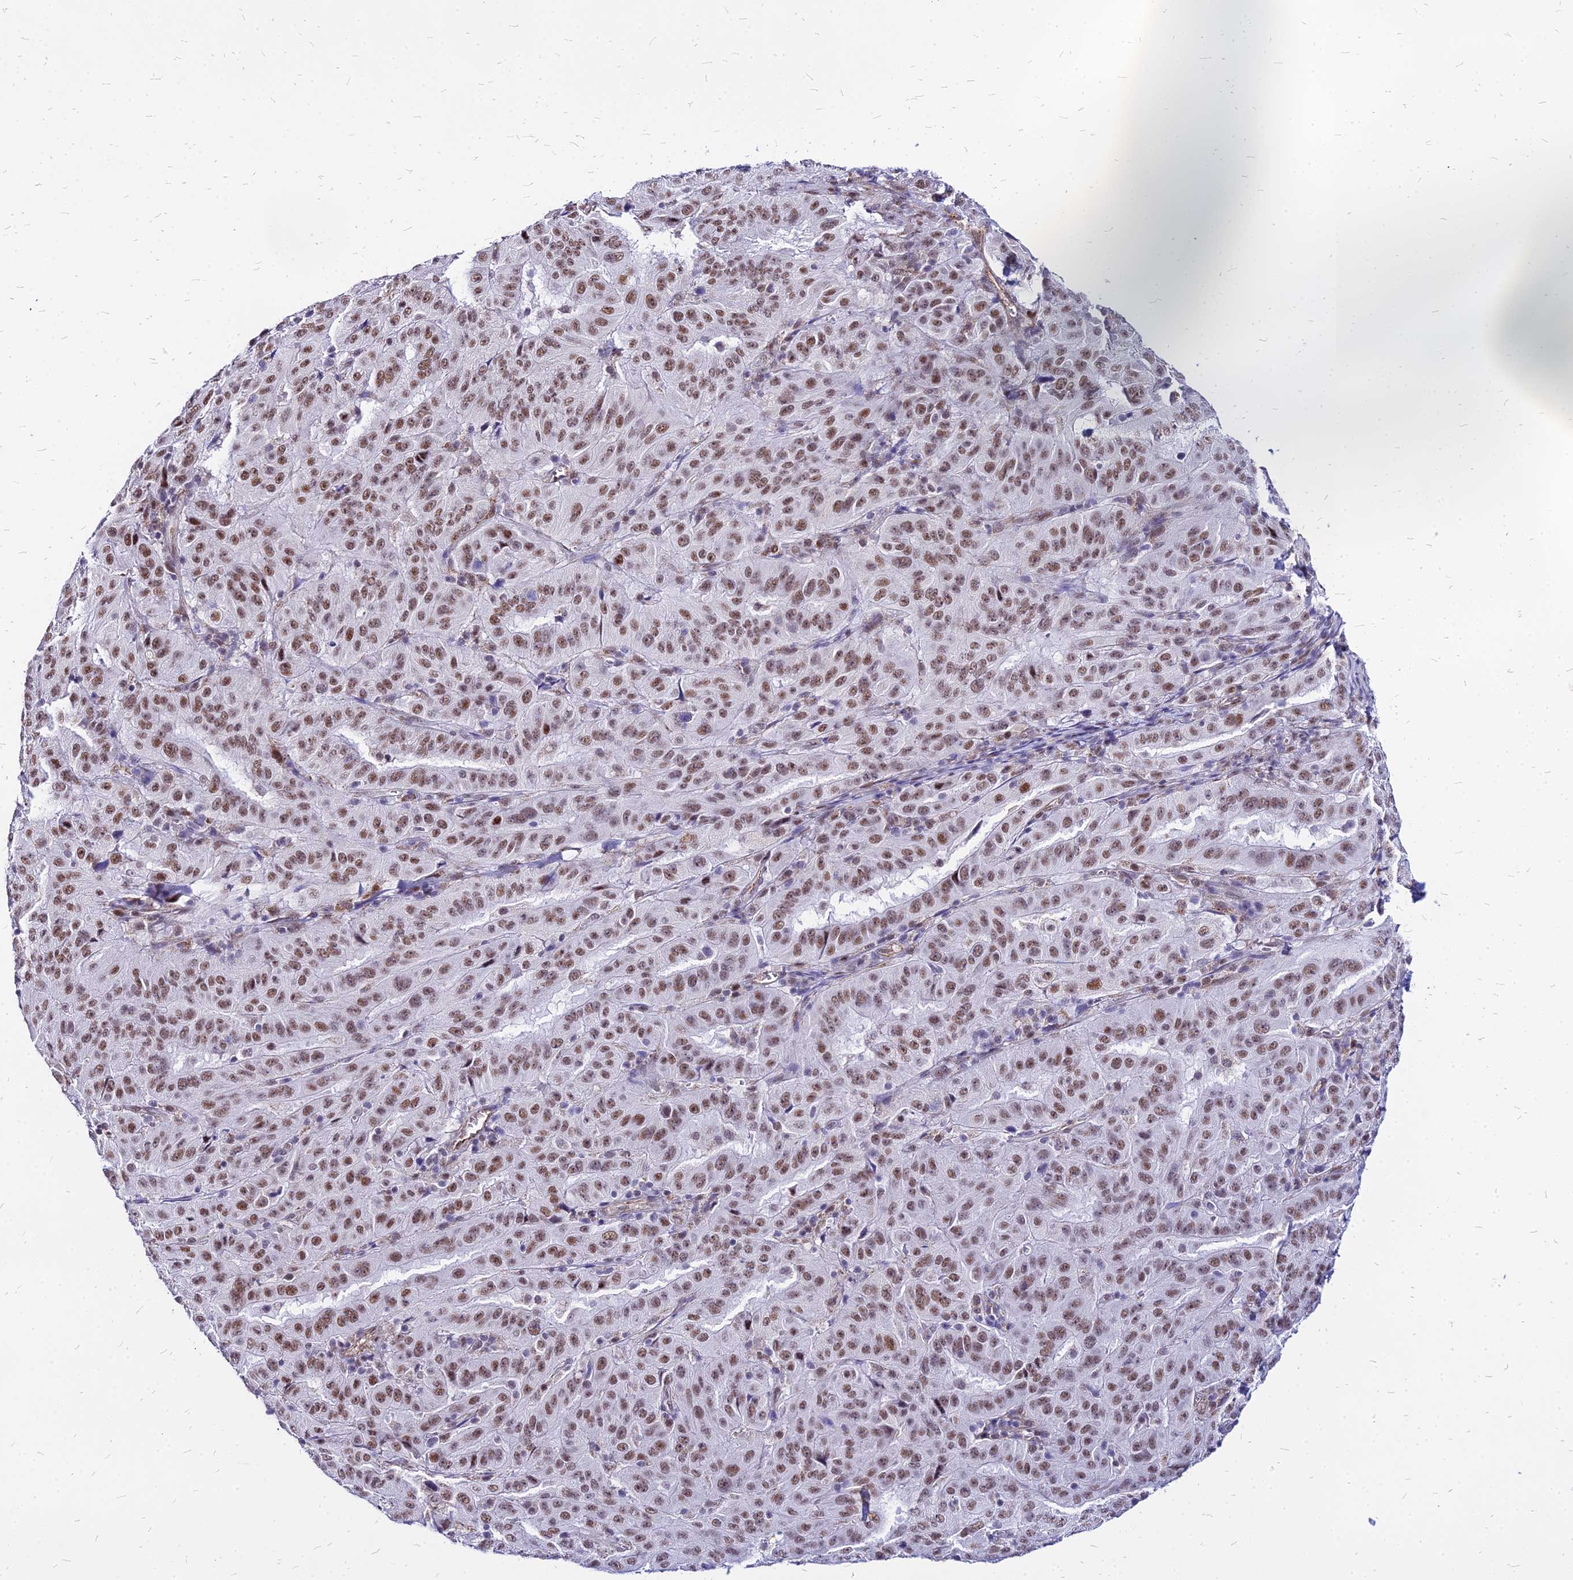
{"staining": {"intensity": "moderate", "quantity": ">75%", "location": "nuclear"}, "tissue": "pancreatic cancer", "cell_type": "Tumor cells", "image_type": "cancer", "snomed": [{"axis": "morphology", "description": "Adenocarcinoma, NOS"}, {"axis": "topography", "description": "Pancreas"}], "caption": "The histopathology image shows staining of pancreatic adenocarcinoma, revealing moderate nuclear protein staining (brown color) within tumor cells.", "gene": "FDX2", "patient": {"sex": "male", "age": 63}}